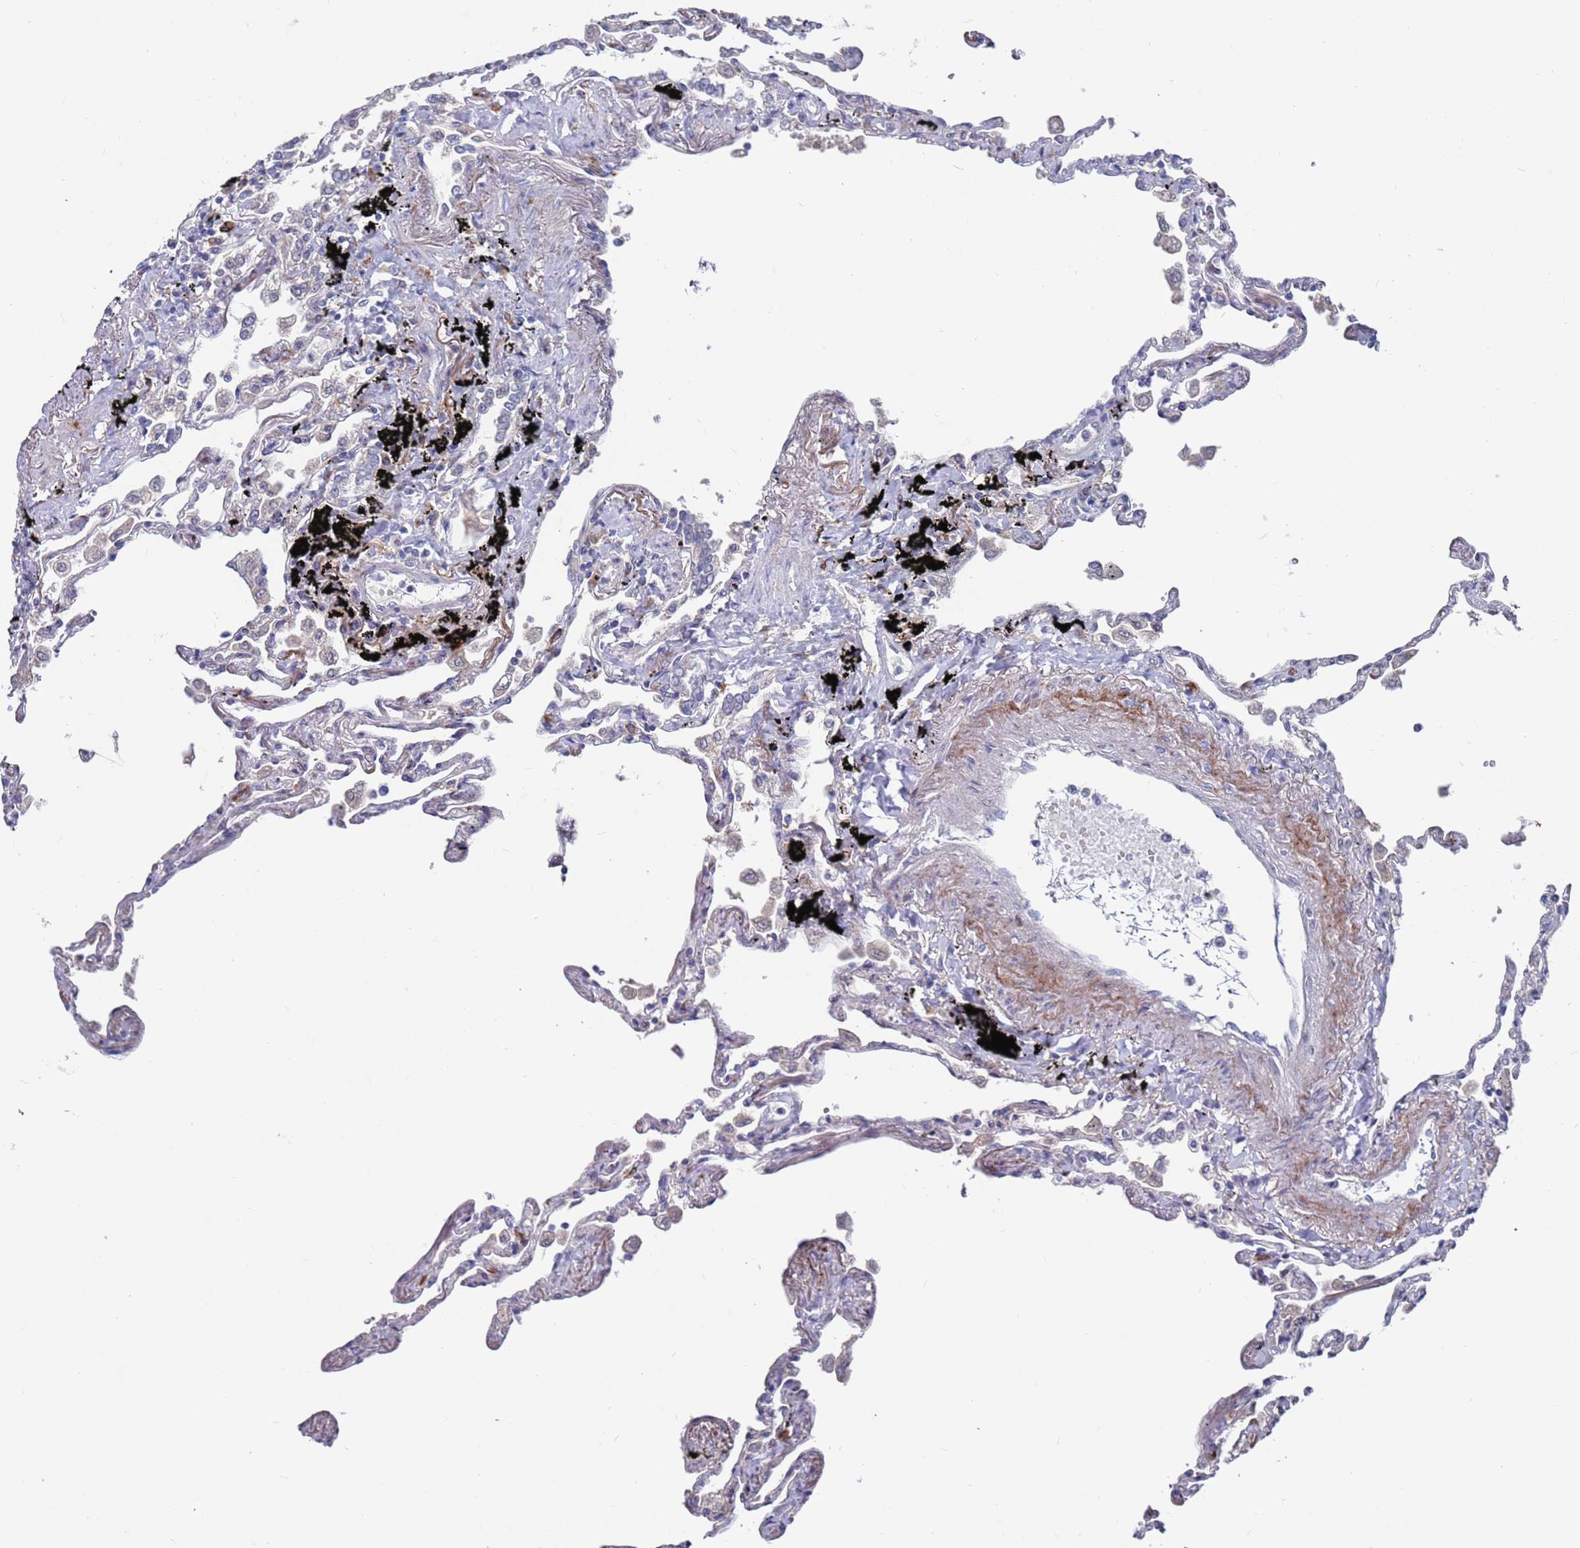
{"staining": {"intensity": "negative", "quantity": "none", "location": "none"}, "tissue": "lung", "cell_type": "Alveolar cells", "image_type": "normal", "snomed": [{"axis": "morphology", "description": "Normal tissue, NOS"}, {"axis": "topography", "description": "Lung"}], "caption": "Immunohistochemical staining of unremarkable lung demonstrates no significant staining in alveolar cells. (IHC, brightfield microscopy, high magnification).", "gene": "FBXO27", "patient": {"sex": "female", "age": 67}}